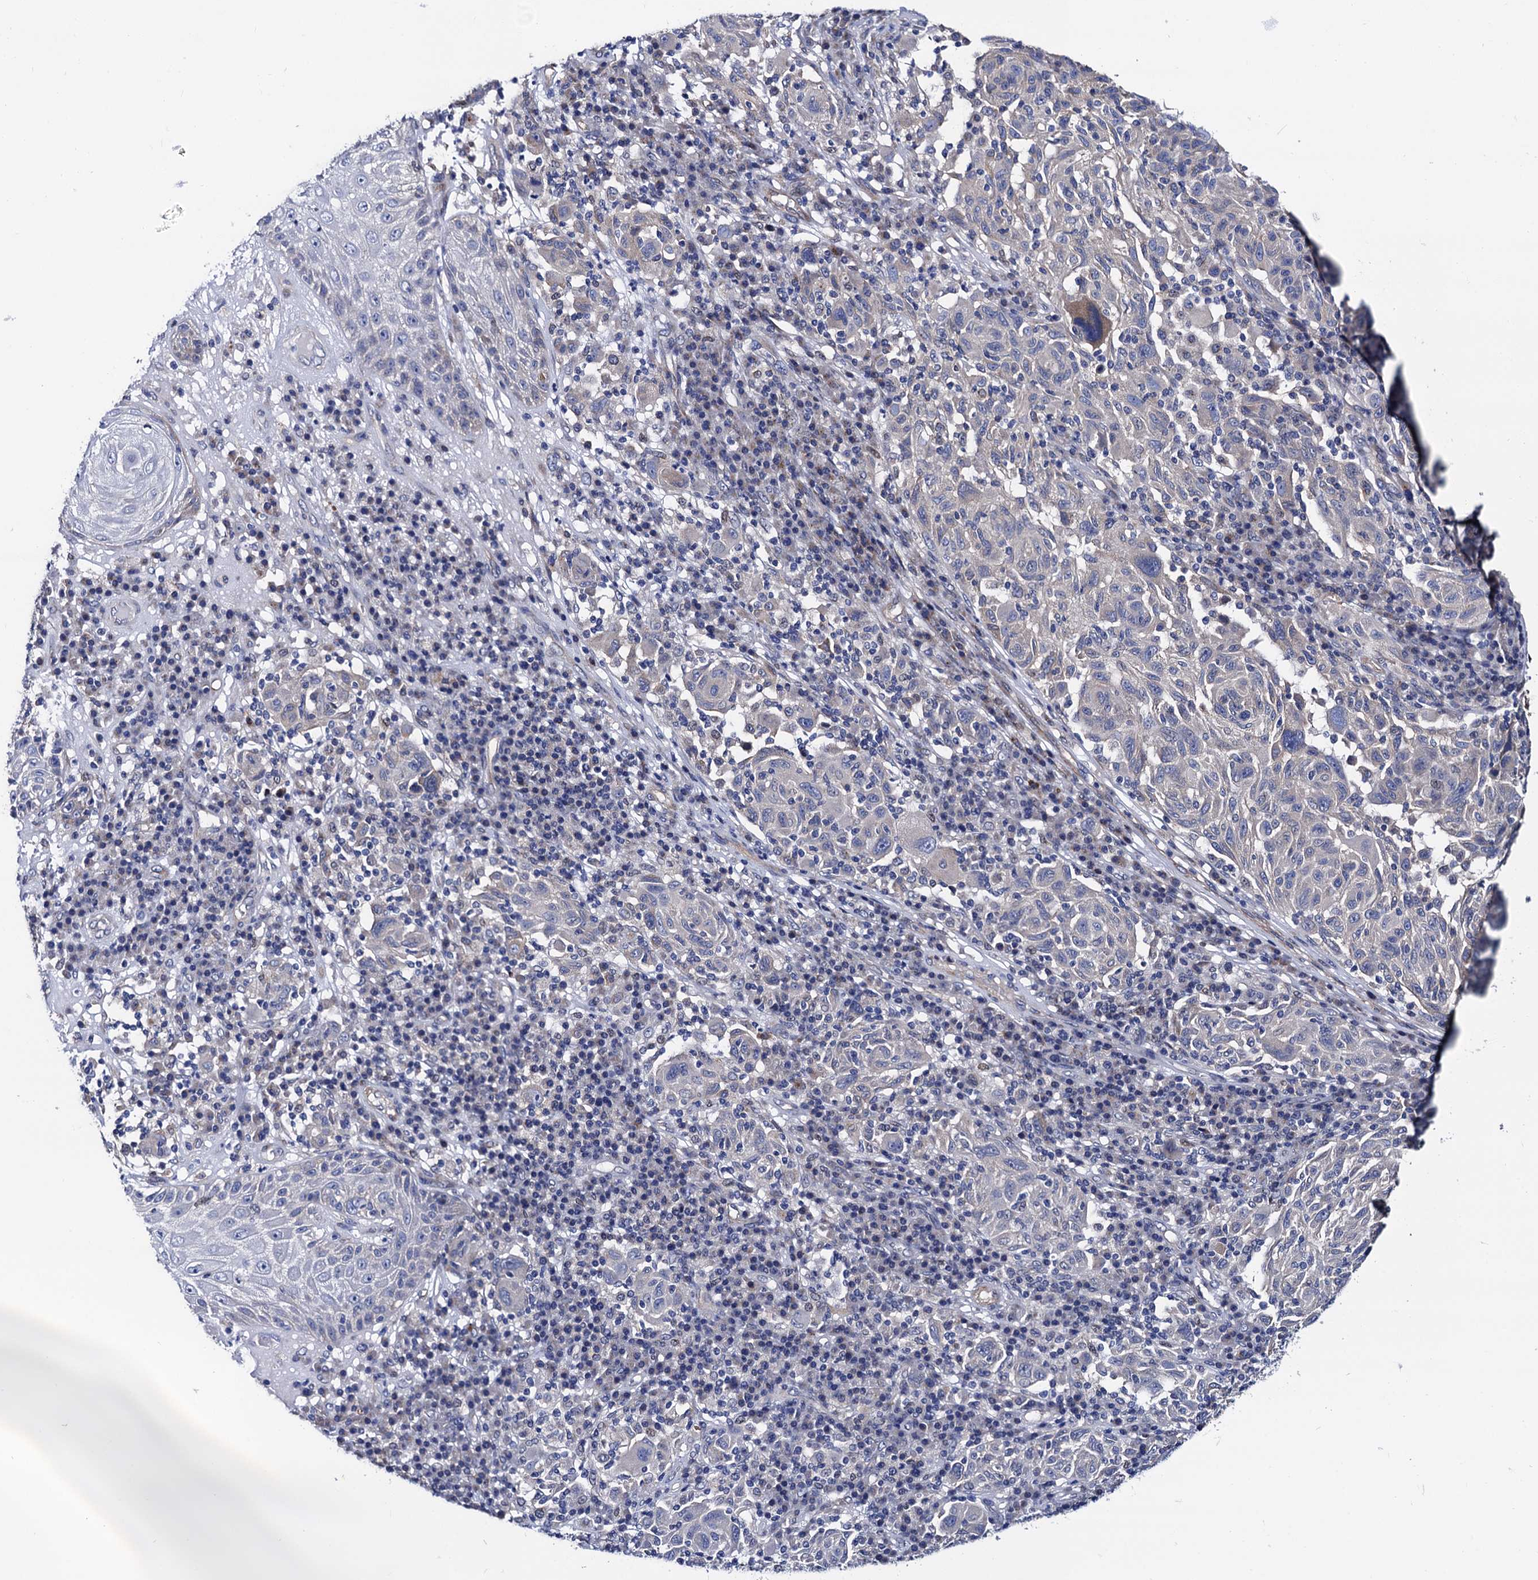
{"staining": {"intensity": "negative", "quantity": "none", "location": "none"}, "tissue": "melanoma", "cell_type": "Tumor cells", "image_type": "cancer", "snomed": [{"axis": "morphology", "description": "Malignant melanoma, NOS"}, {"axis": "topography", "description": "Skin"}], "caption": "Immunohistochemical staining of malignant melanoma reveals no significant positivity in tumor cells. Nuclei are stained in blue.", "gene": "ZDHHC18", "patient": {"sex": "male", "age": 53}}